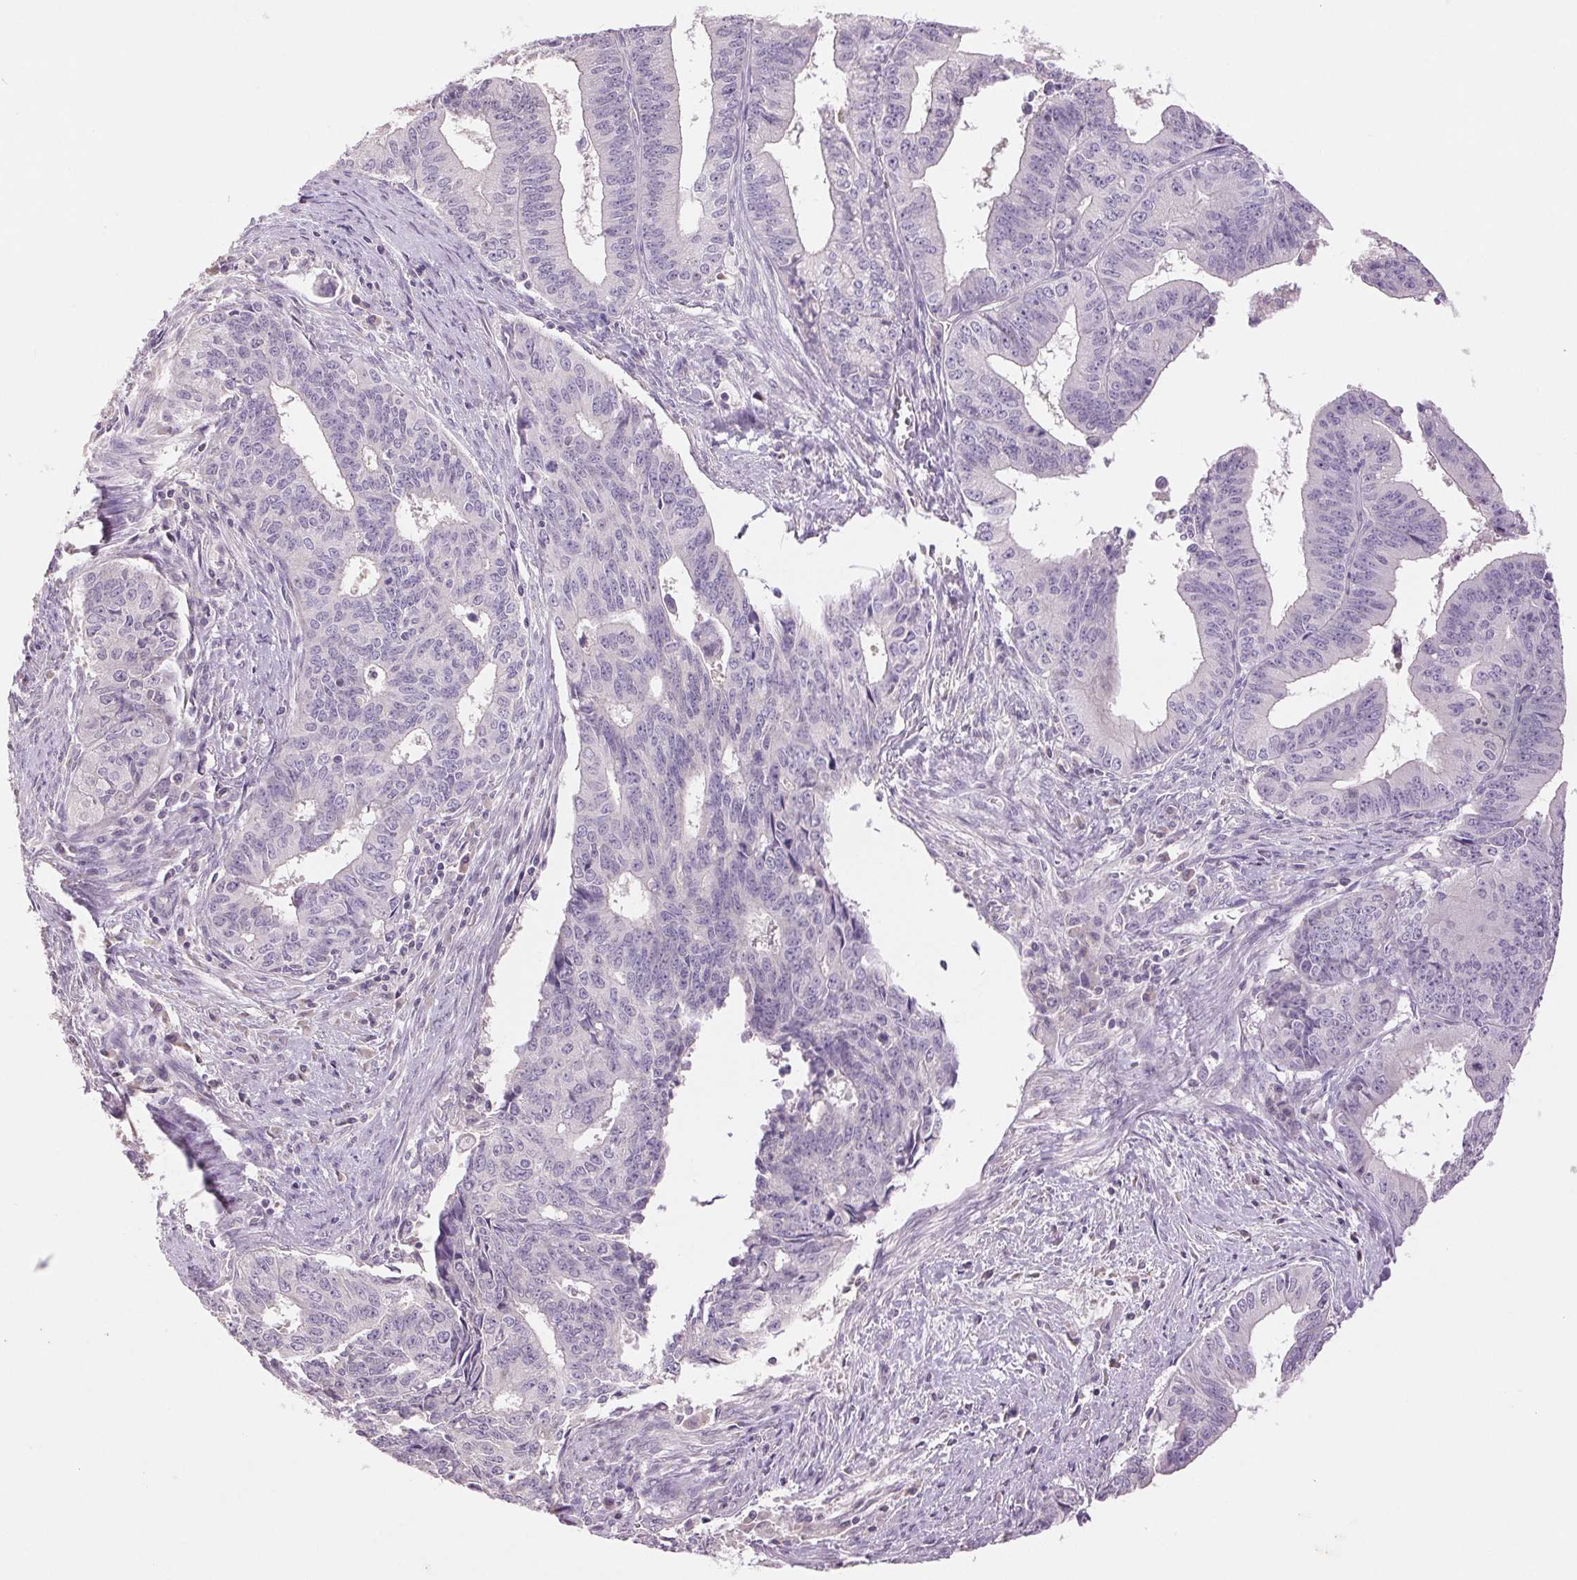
{"staining": {"intensity": "negative", "quantity": "none", "location": "none"}, "tissue": "endometrial cancer", "cell_type": "Tumor cells", "image_type": "cancer", "snomed": [{"axis": "morphology", "description": "Adenocarcinoma, NOS"}, {"axis": "topography", "description": "Endometrium"}], "caption": "Immunohistochemistry image of neoplastic tissue: human endometrial cancer stained with DAB shows no significant protein positivity in tumor cells.", "gene": "FXYD4", "patient": {"sex": "female", "age": 65}}